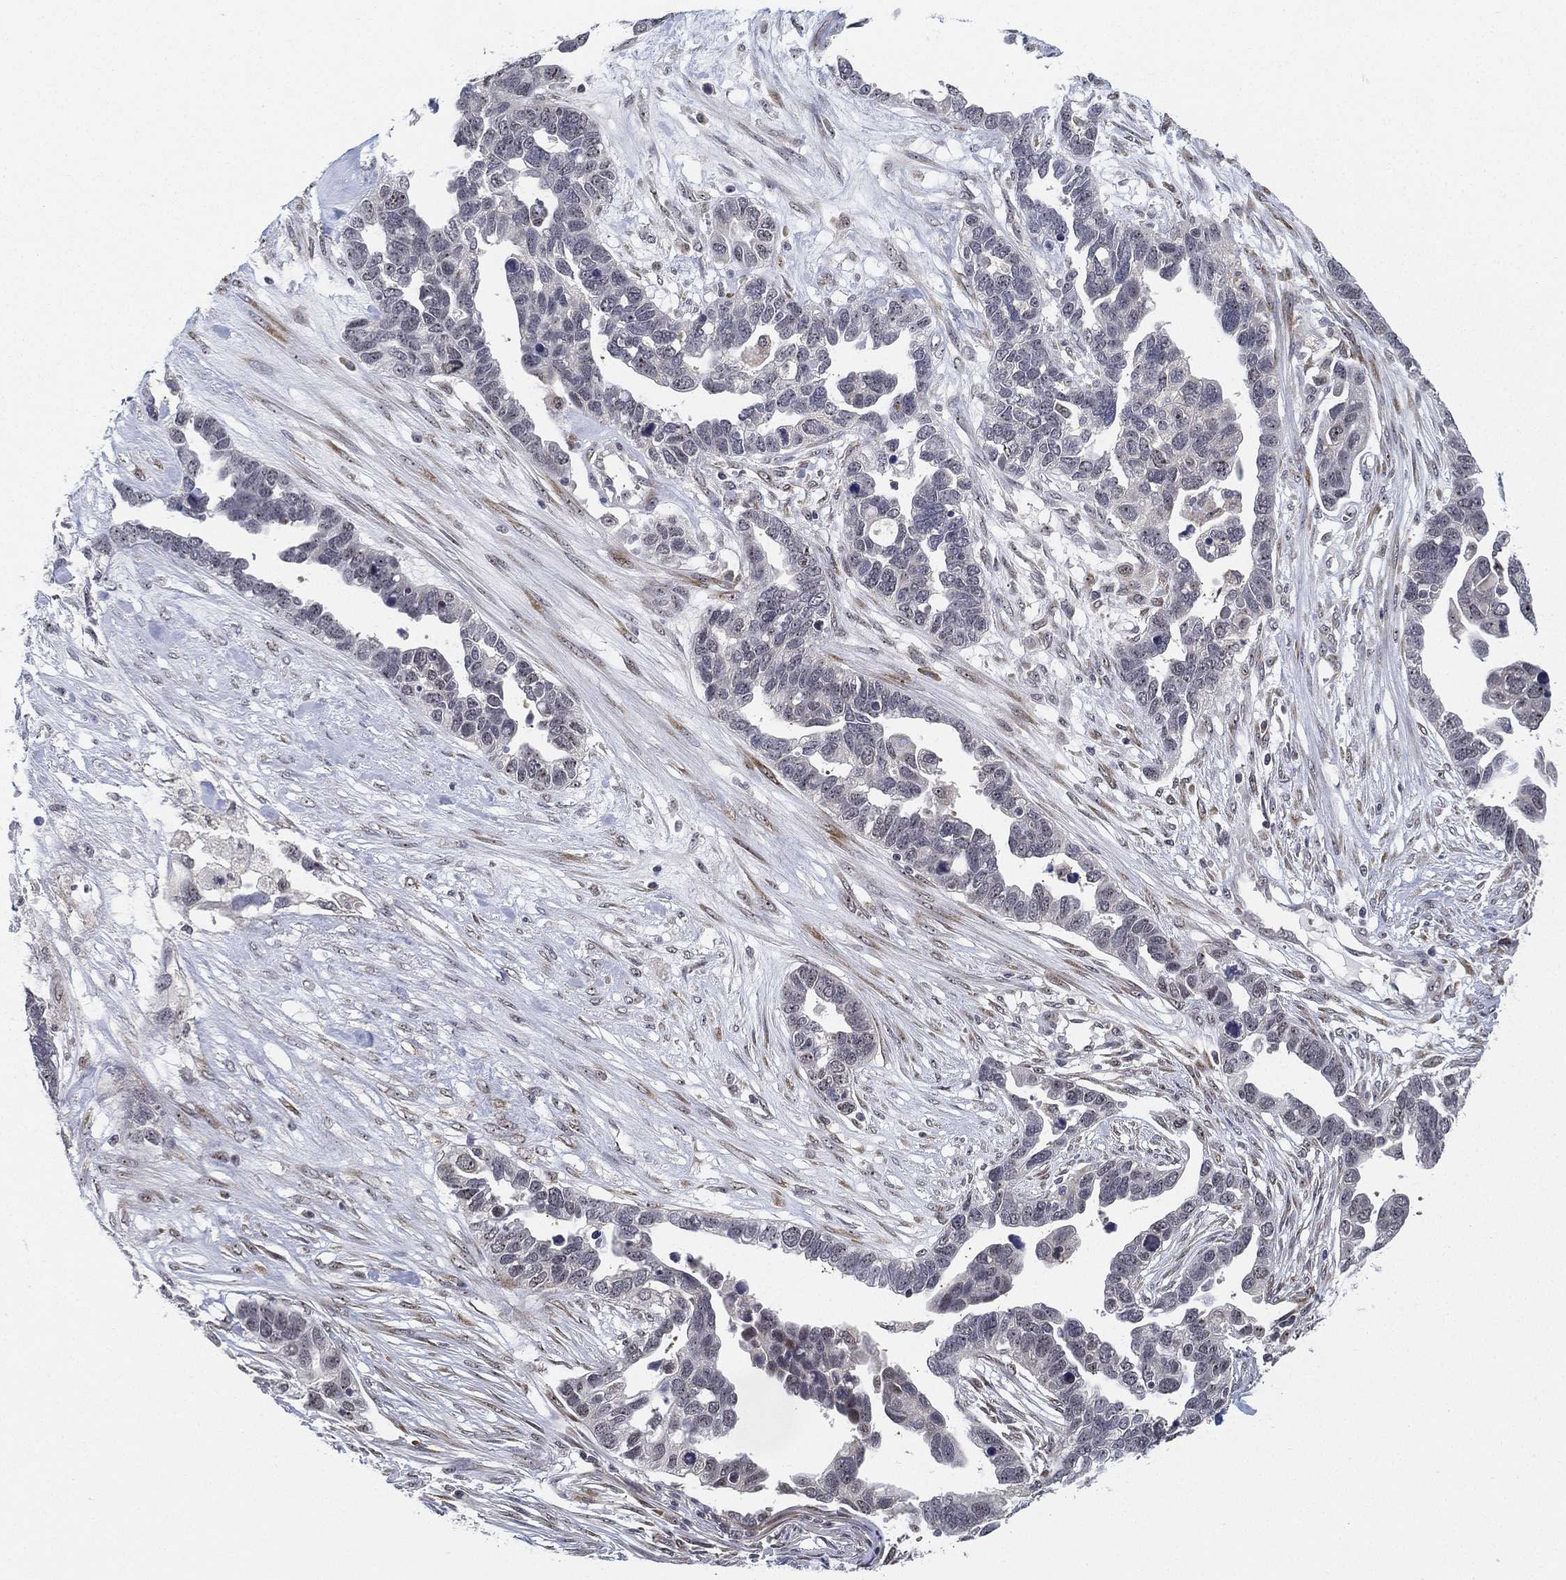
{"staining": {"intensity": "weak", "quantity": "<25%", "location": "nuclear"}, "tissue": "ovarian cancer", "cell_type": "Tumor cells", "image_type": "cancer", "snomed": [{"axis": "morphology", "description": "Cystadenocarcinoma, serous, NOS"}, {"axis": "topography", "description": "Ovary"}], "caption": "This histopathology image is of ovarian serous cystadenocarcinoma stained with immunohistochemistry (IHC) to label a protein in brown with the nuclei are counter-stained blue. There is no staining in tumor cells.", "gene": "PPP1R16B", "patient": {"sex": "female", "age": 54}}